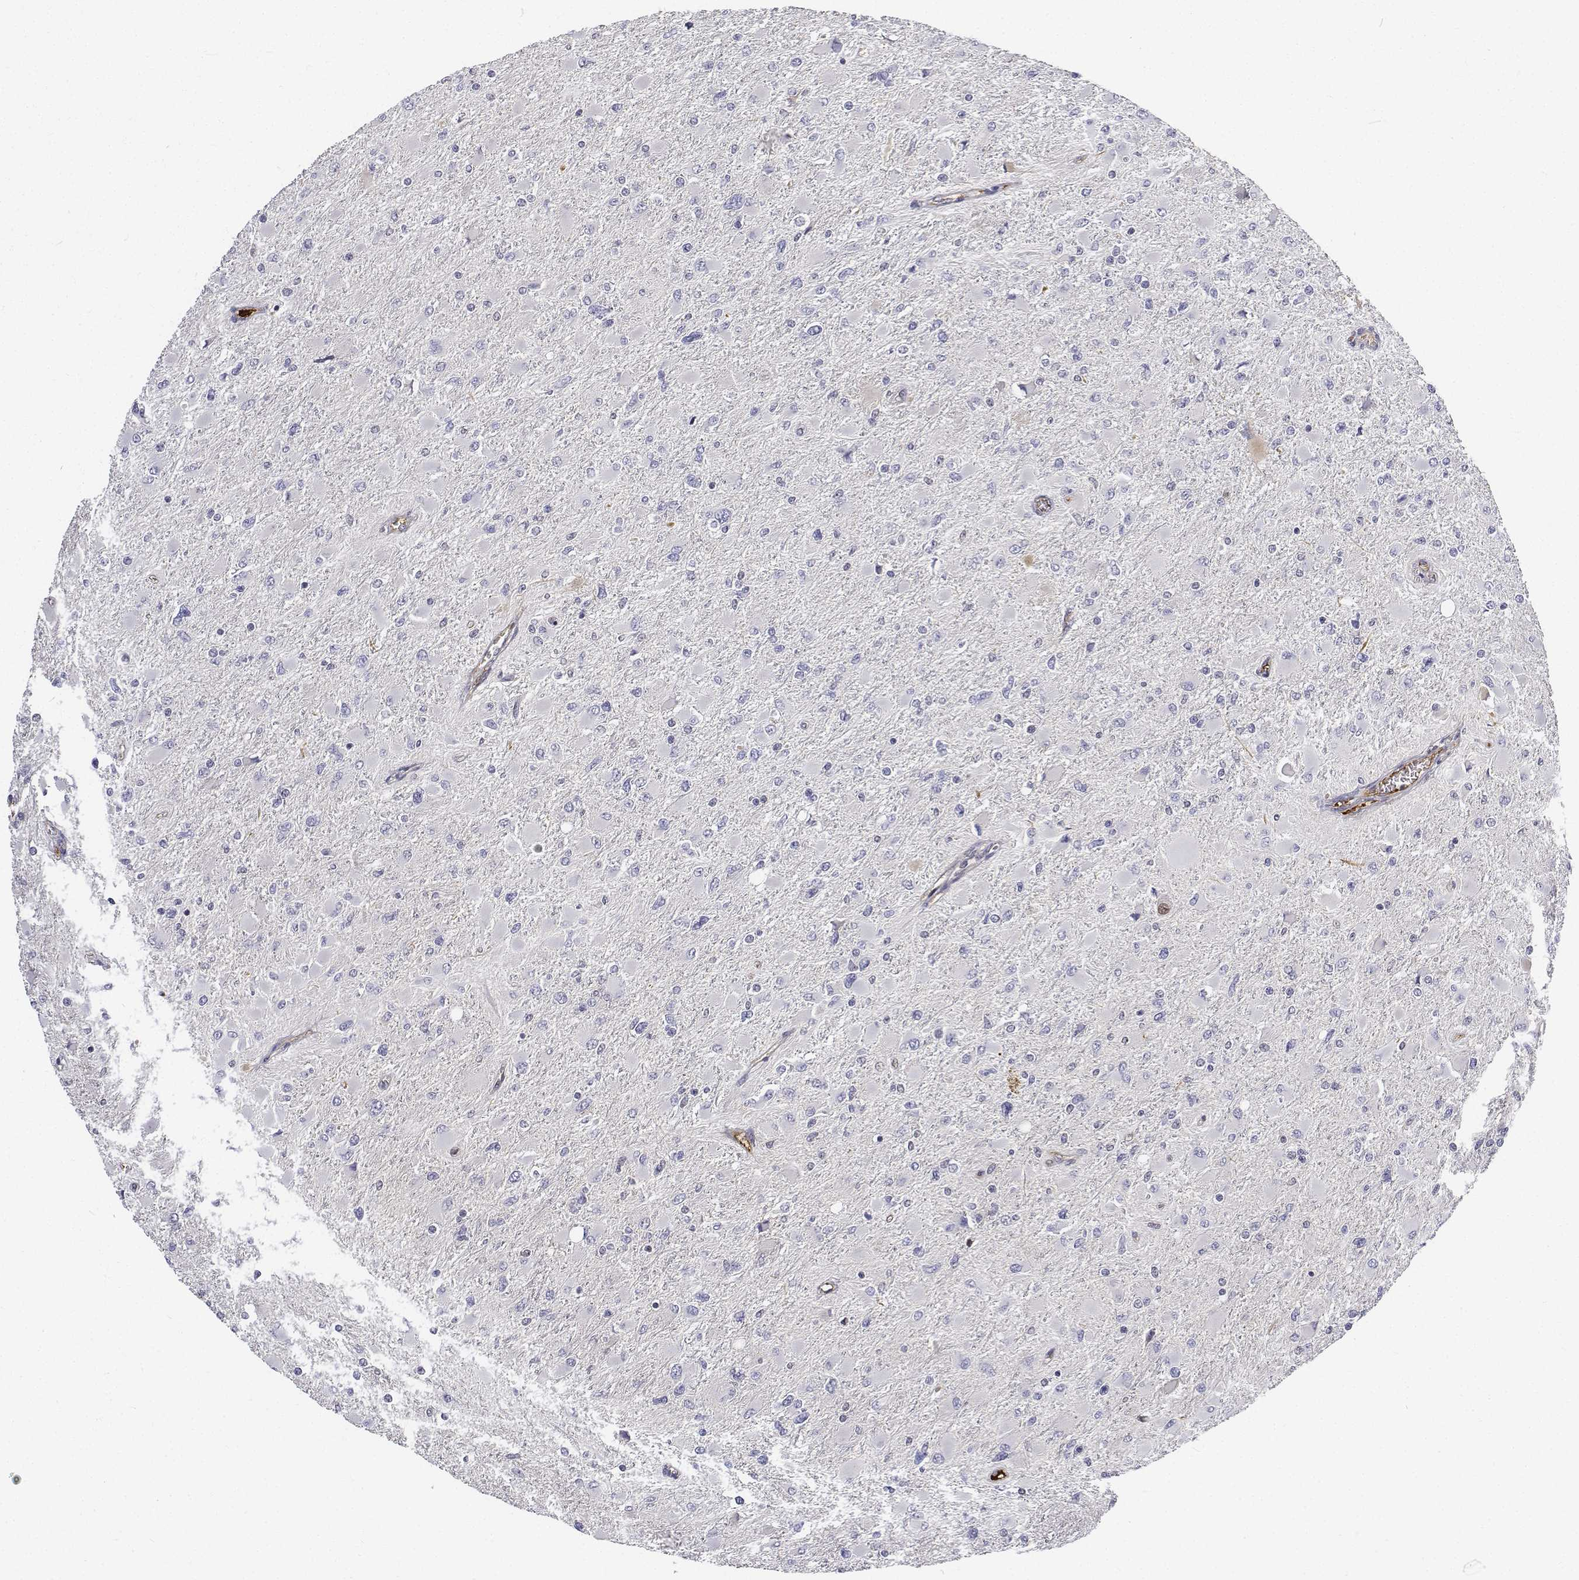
{"staining": {"intensity": "negative", "quantity": "none", "location": "none"}, "tissue": "glioma", "cell_type": "Tumor cells", "image_type": "cancer", "snomed": [{"axis": "morphology", "description": "Glioma, malignant, High grade"}, {"axis": "topography", "description": "Cerebral cortex"}], "caption": "IHC histopathology image of malignant glioma (high-grade) stained for a protein (brown), which displays no expression in tumor cells.", "gene": "ATRX", "patient": {"sex": "female", "age": 36}}